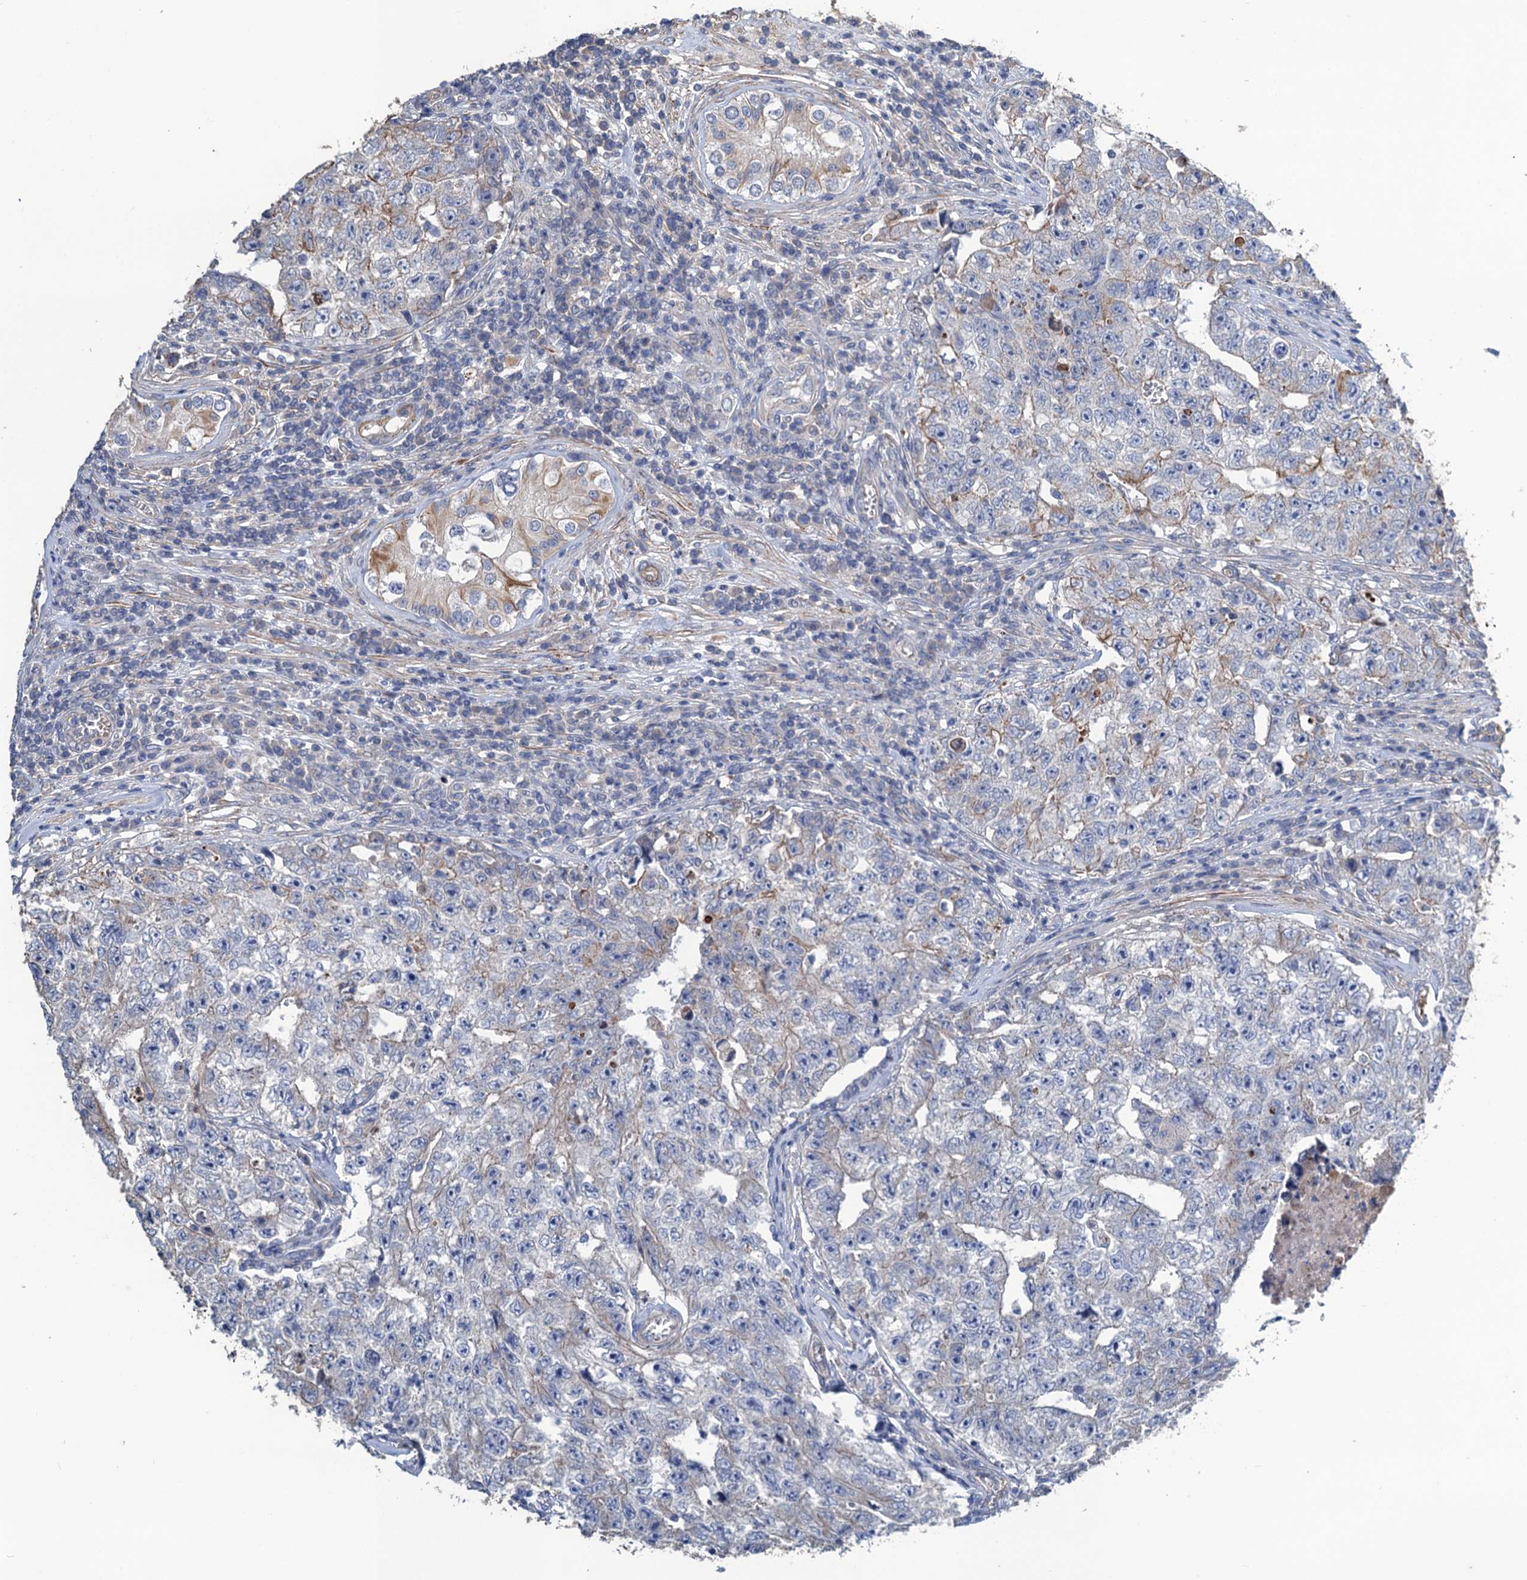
{"staining": {"intensity": "negative", "quantity": "none", "location": "none"}, "tissue": "testis cancer", "cell_type": "Tumor cells", "image_type": "cancer", "snomed": [{"axis": "morphology", "description": "Carcinoma, Embryonal, NOS"}, {"axis": "topography", "description": "Testis"}], "caption": "There is no significant staining in tumor cells of testis embryonal carcinoma. Nuclei are stained in blue.", "gene": "SMCO3", "patient": {"sex": "male", "age": 17}}